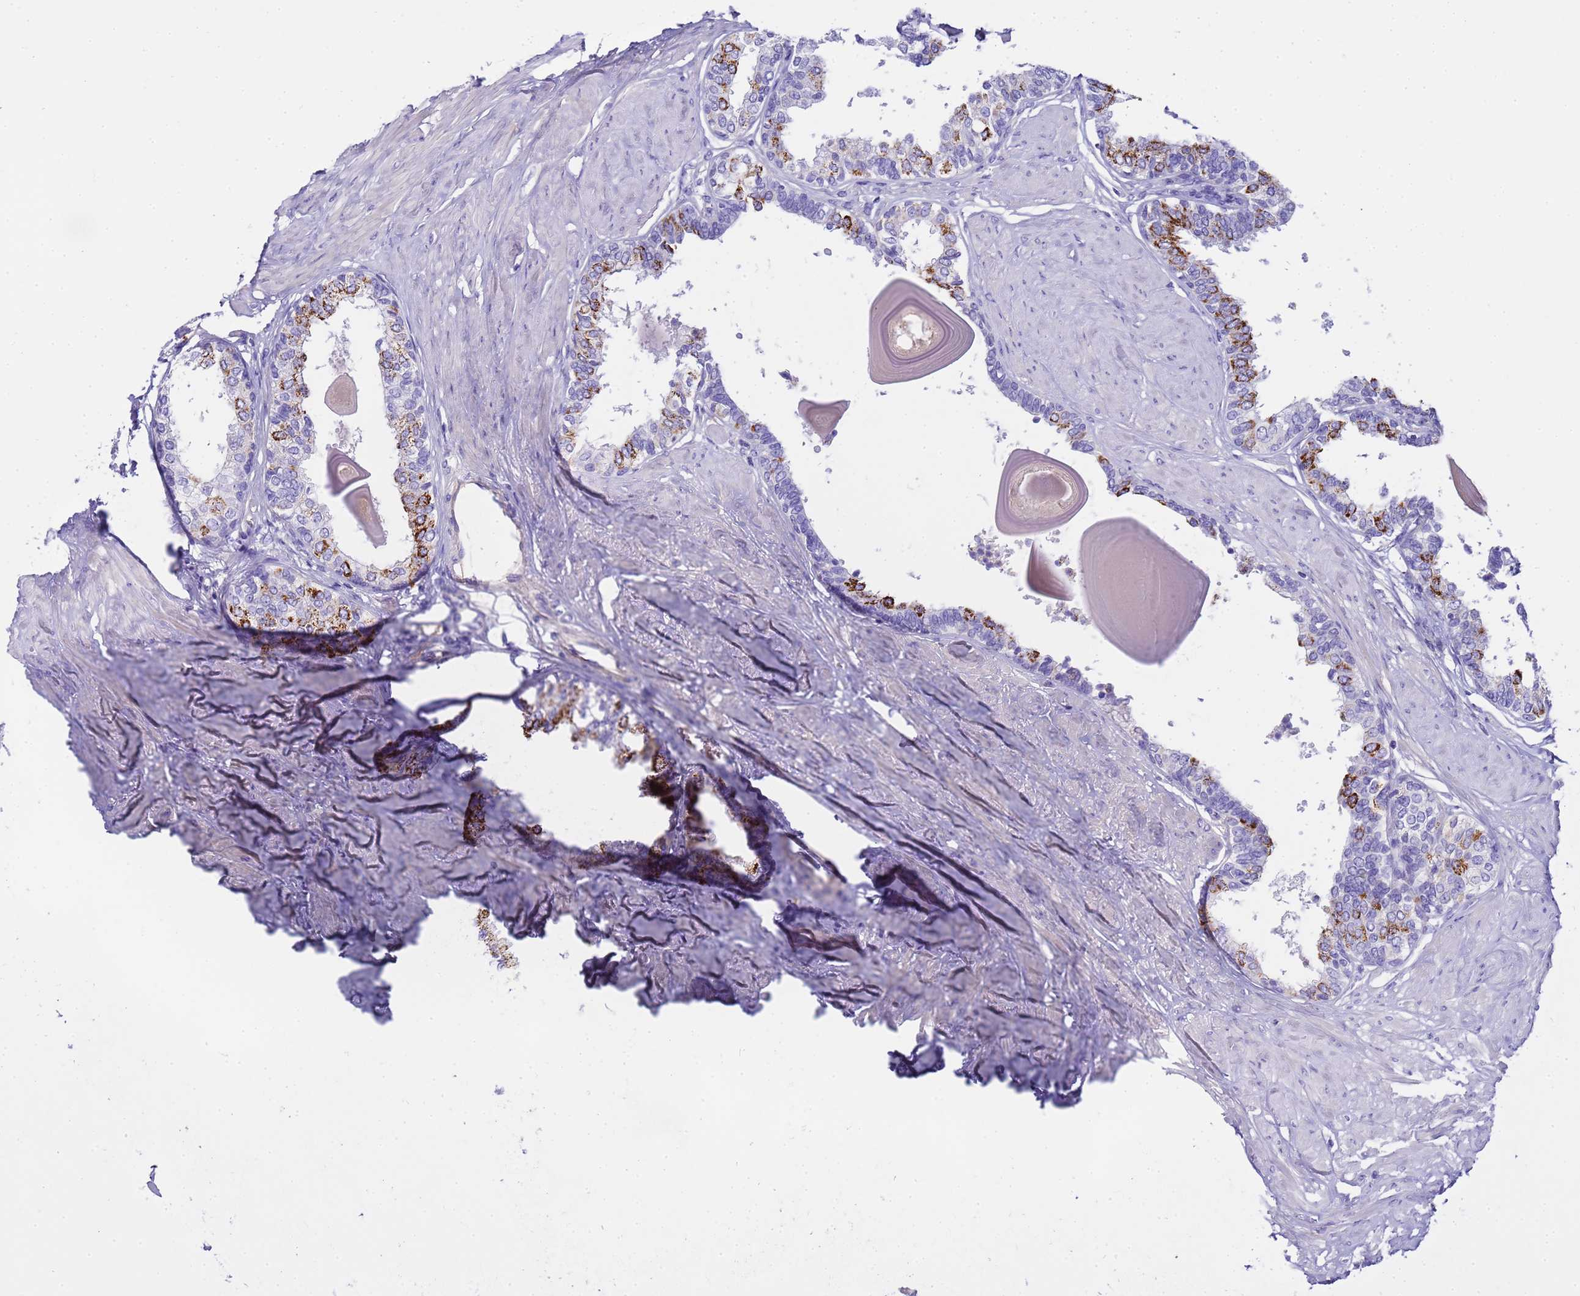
{"staining": {"intensity": "strong", "quantity": "<25%", "location": "cytoplasmic/membranous"}, "tissue": "prostate", "cell_type": "Glandular cells", "image_type": "normal", "snomed": [{"axis": "morphology", "description": "Normal tissue, NOS"}, {"axis": "topography", "description": "Prostate"}], "caption": "Brown immunohistochemical staining in unremarkable prostate exhibits strong cytoplasmic/membranous staining in about <25% of glandular cells.", "gene": "RIPPLY2", "patient": {"sex": "male", "age": 48}}